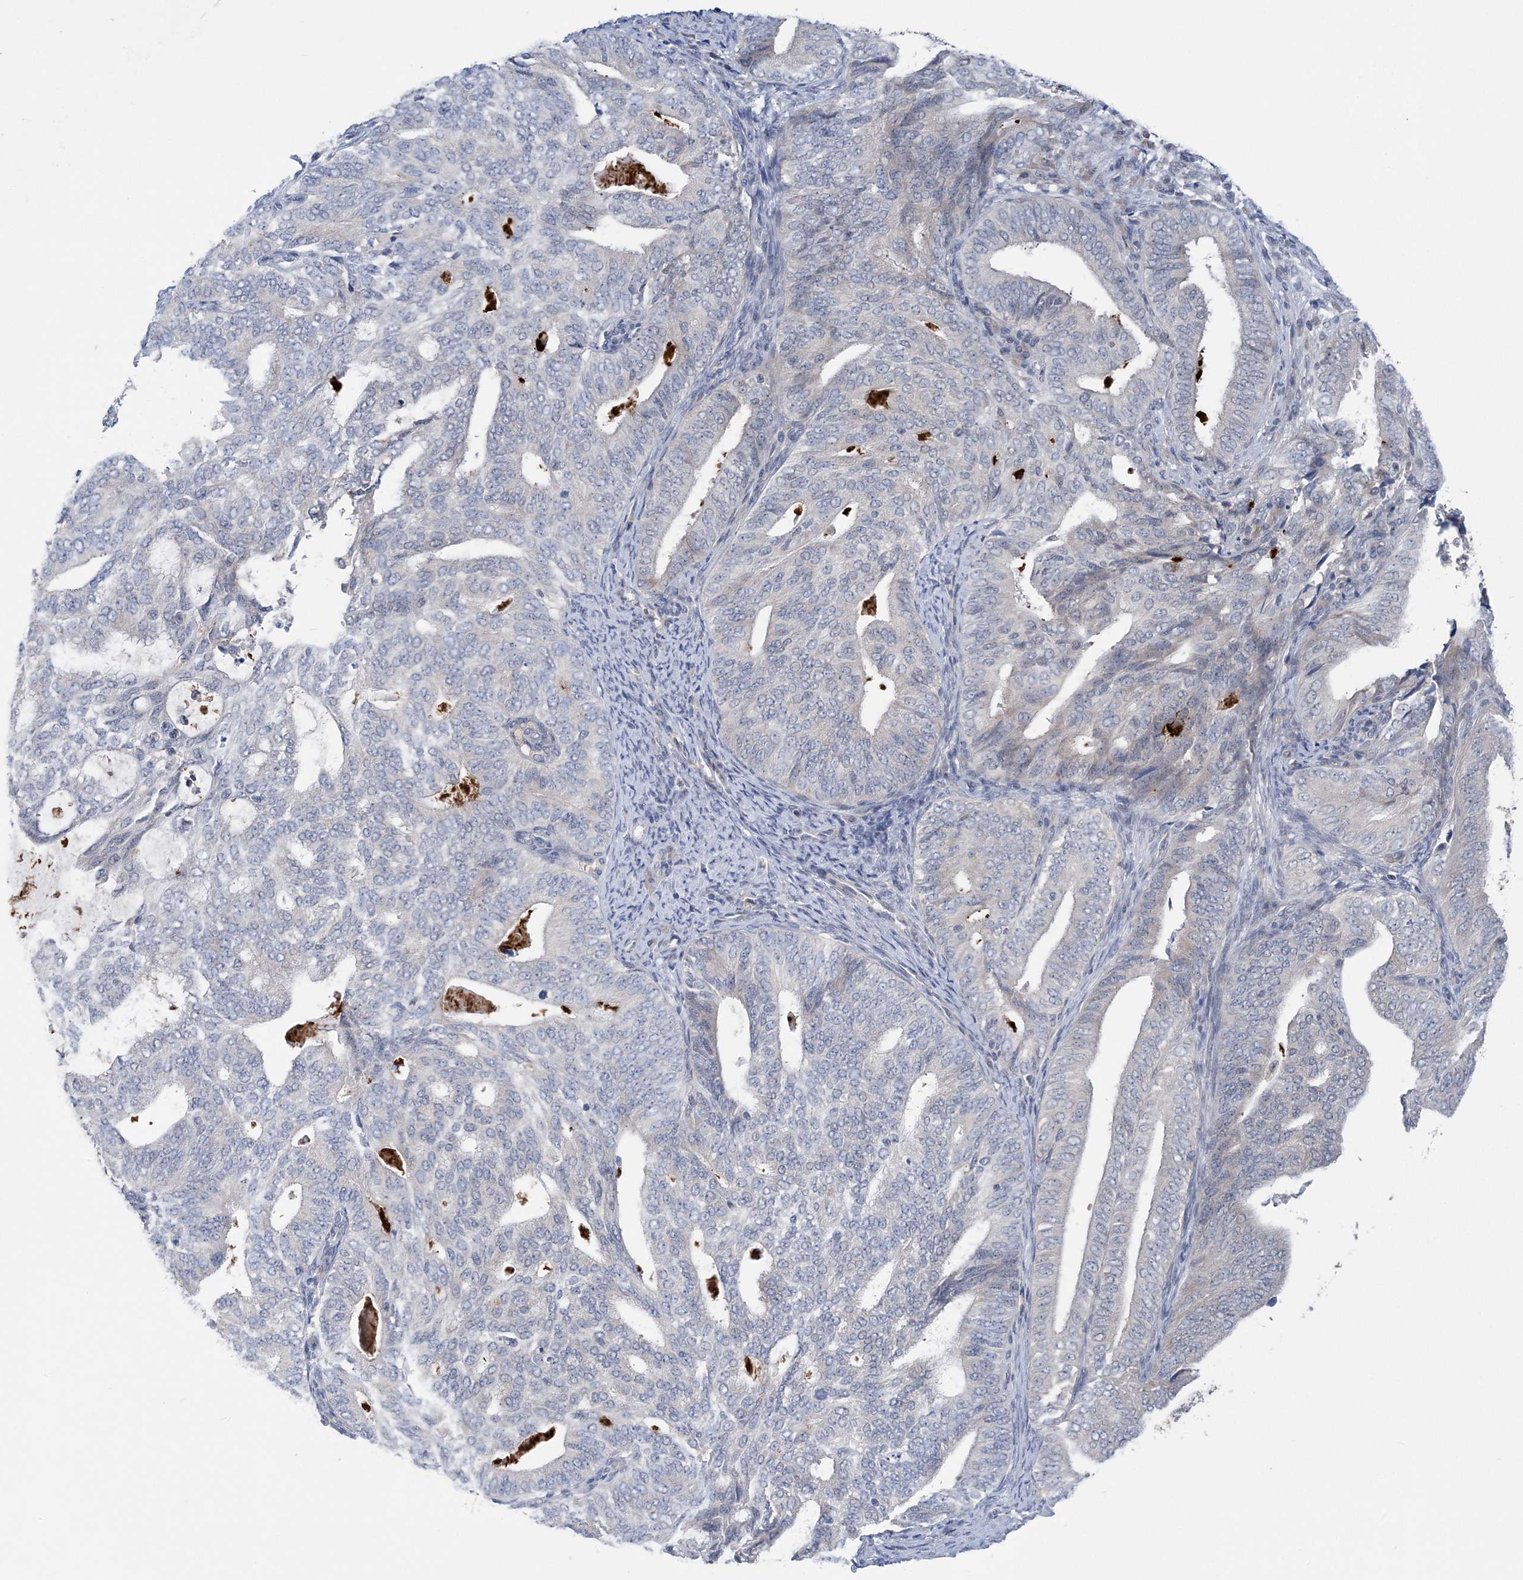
{"staining": {"intensity": "negative", "quantity": "none", "location": "none"}, "tissue": "endometrial cancer", "cell_type": "Tumor cells", "image_type": "cancer", "snomed": [{"axis": "morphology", "description": "Adenocarcinoma, NOS"}, {"axis": "topography", "description": "Endometrium"}], "caption": "A high-resolution photomicrograph shows immunohistochemistry (IHC) staining of endometrial adenocarcinoma, which shows no significant positivity in tumor cells.", "gene": "ZBTB7A", "patient": {"sex": "female", "age": 58}}